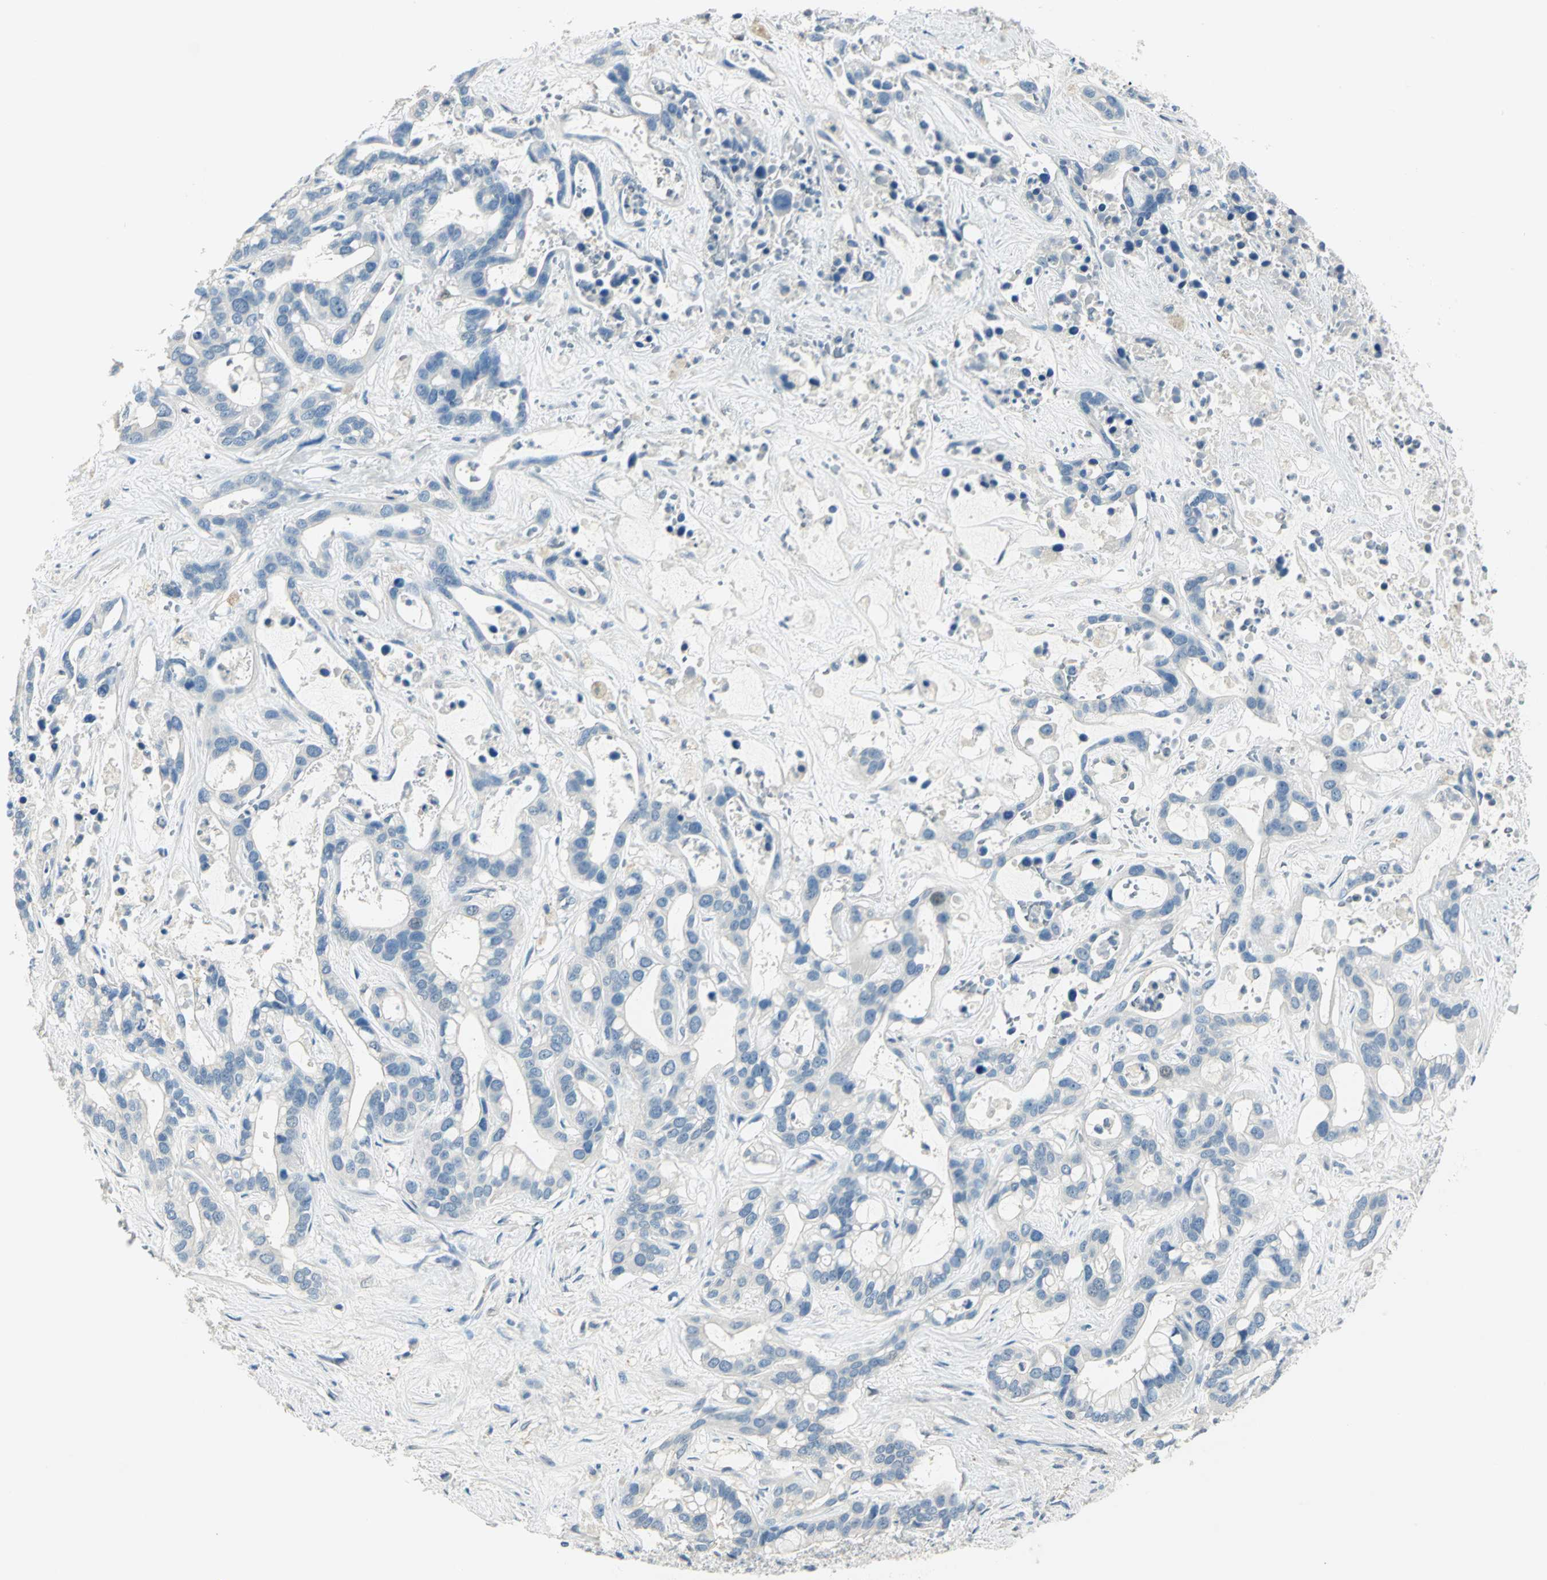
{"staining": {"intensity": "negative", "quantity": "none", "location": "none"}, "tissue": "liver cancer", "cell_type": "Tumor cells", "image_type": "cancer", "snomed": [{"axis": "morphology", "description": "Cholangiocarcinoma"}, {"axis": "topography", "description": "Liver"}], "caption": "There is no significant positivity in tumor cells of liver cancer (cholangiocarcinoma).", "gene": "UCHL1", "patient": {"sex": "female", "age": 65}}